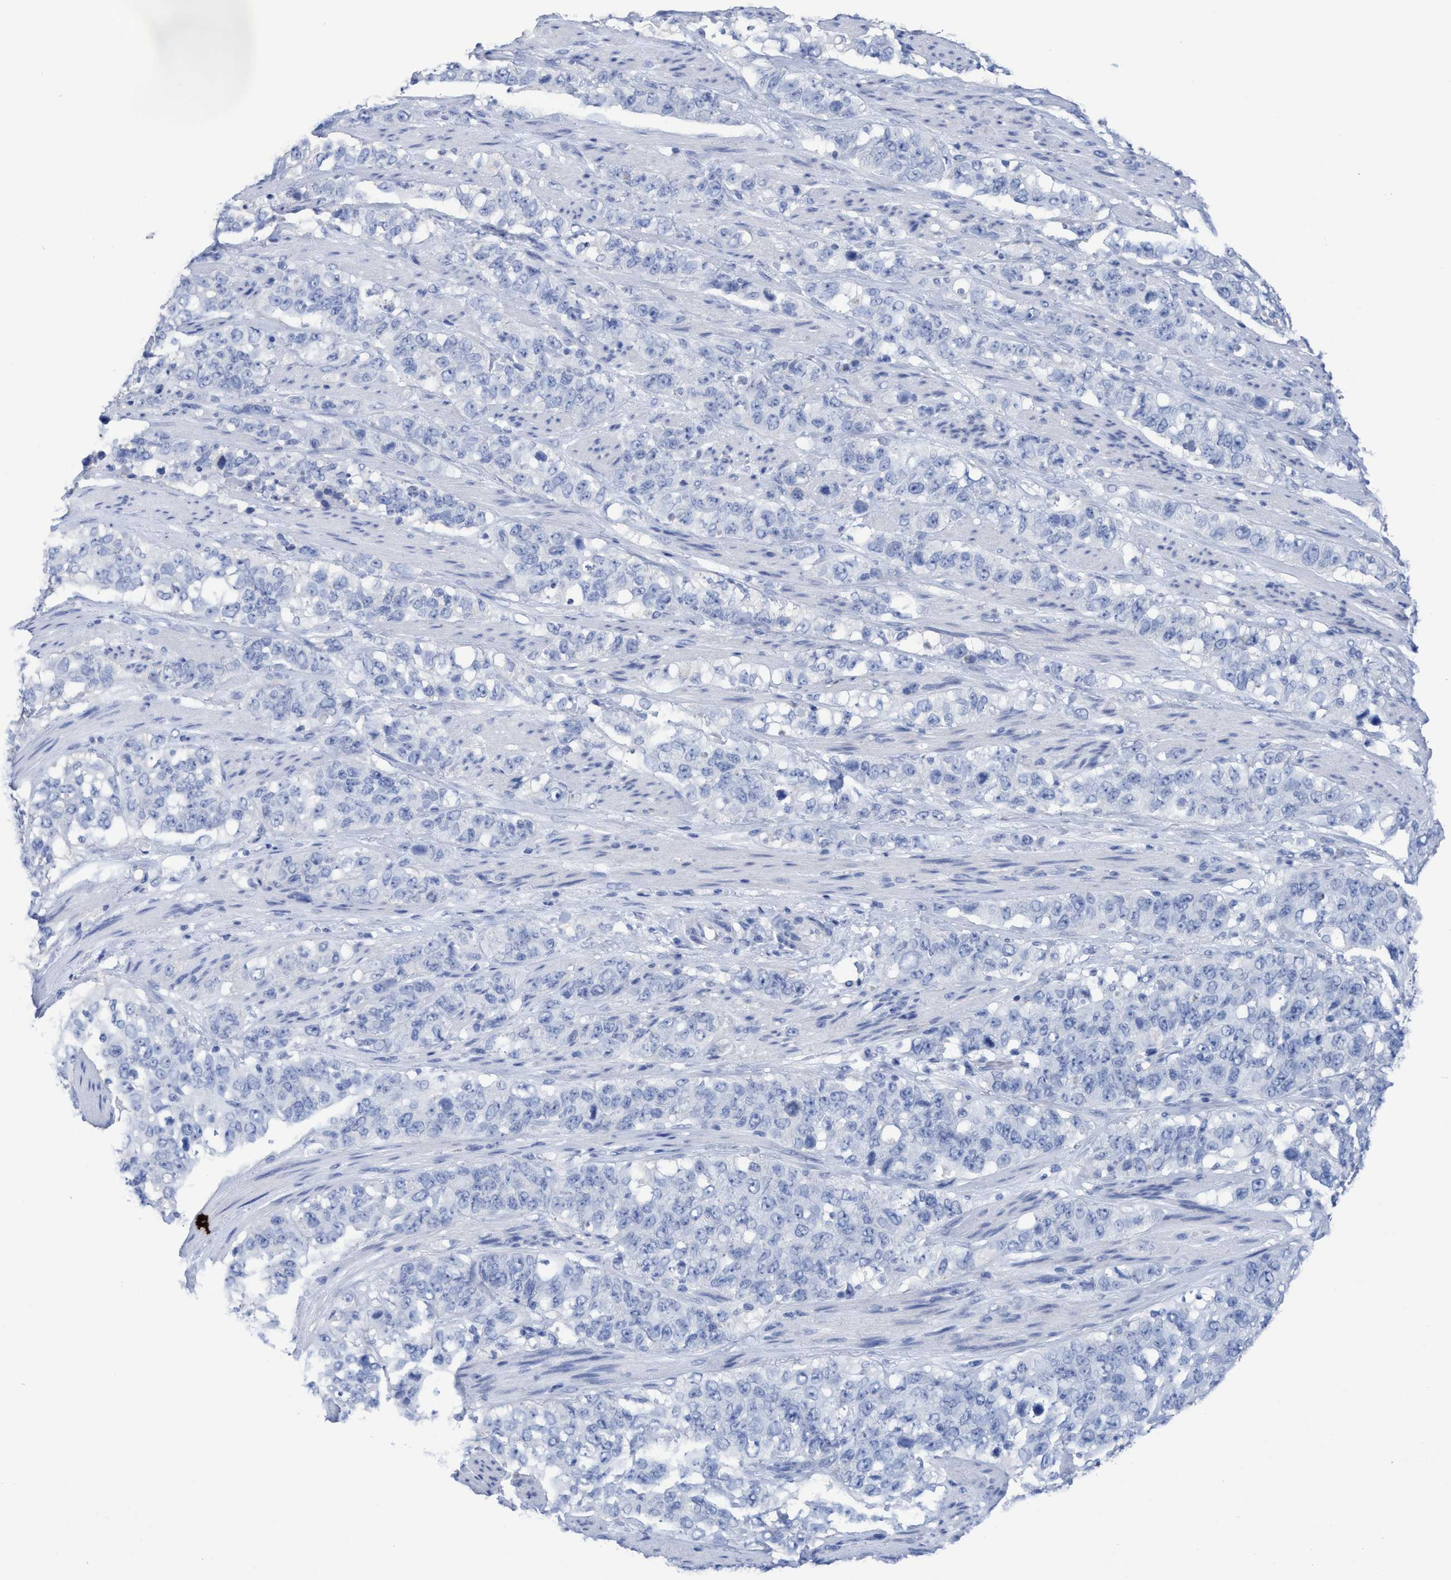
{"staining": {"intensity": "negative", "quantity": "none", "location": "none"}, "tissue": "stomach cancer", "cell_type": "Tumor cells", "image_type": "cancer", "snomed": [{"axis": "morphology", "description": "Adenocarcinoma, NOS"}, {"axis": "topography", "description": "Stomach"}], "caption": "Immunohistochemistry (IHC) of human stomach adenocarcinoma exhibits no staining in tumor cells.", "gene": "RSAD1", "patient": {"sex": "male", "age": 48}}